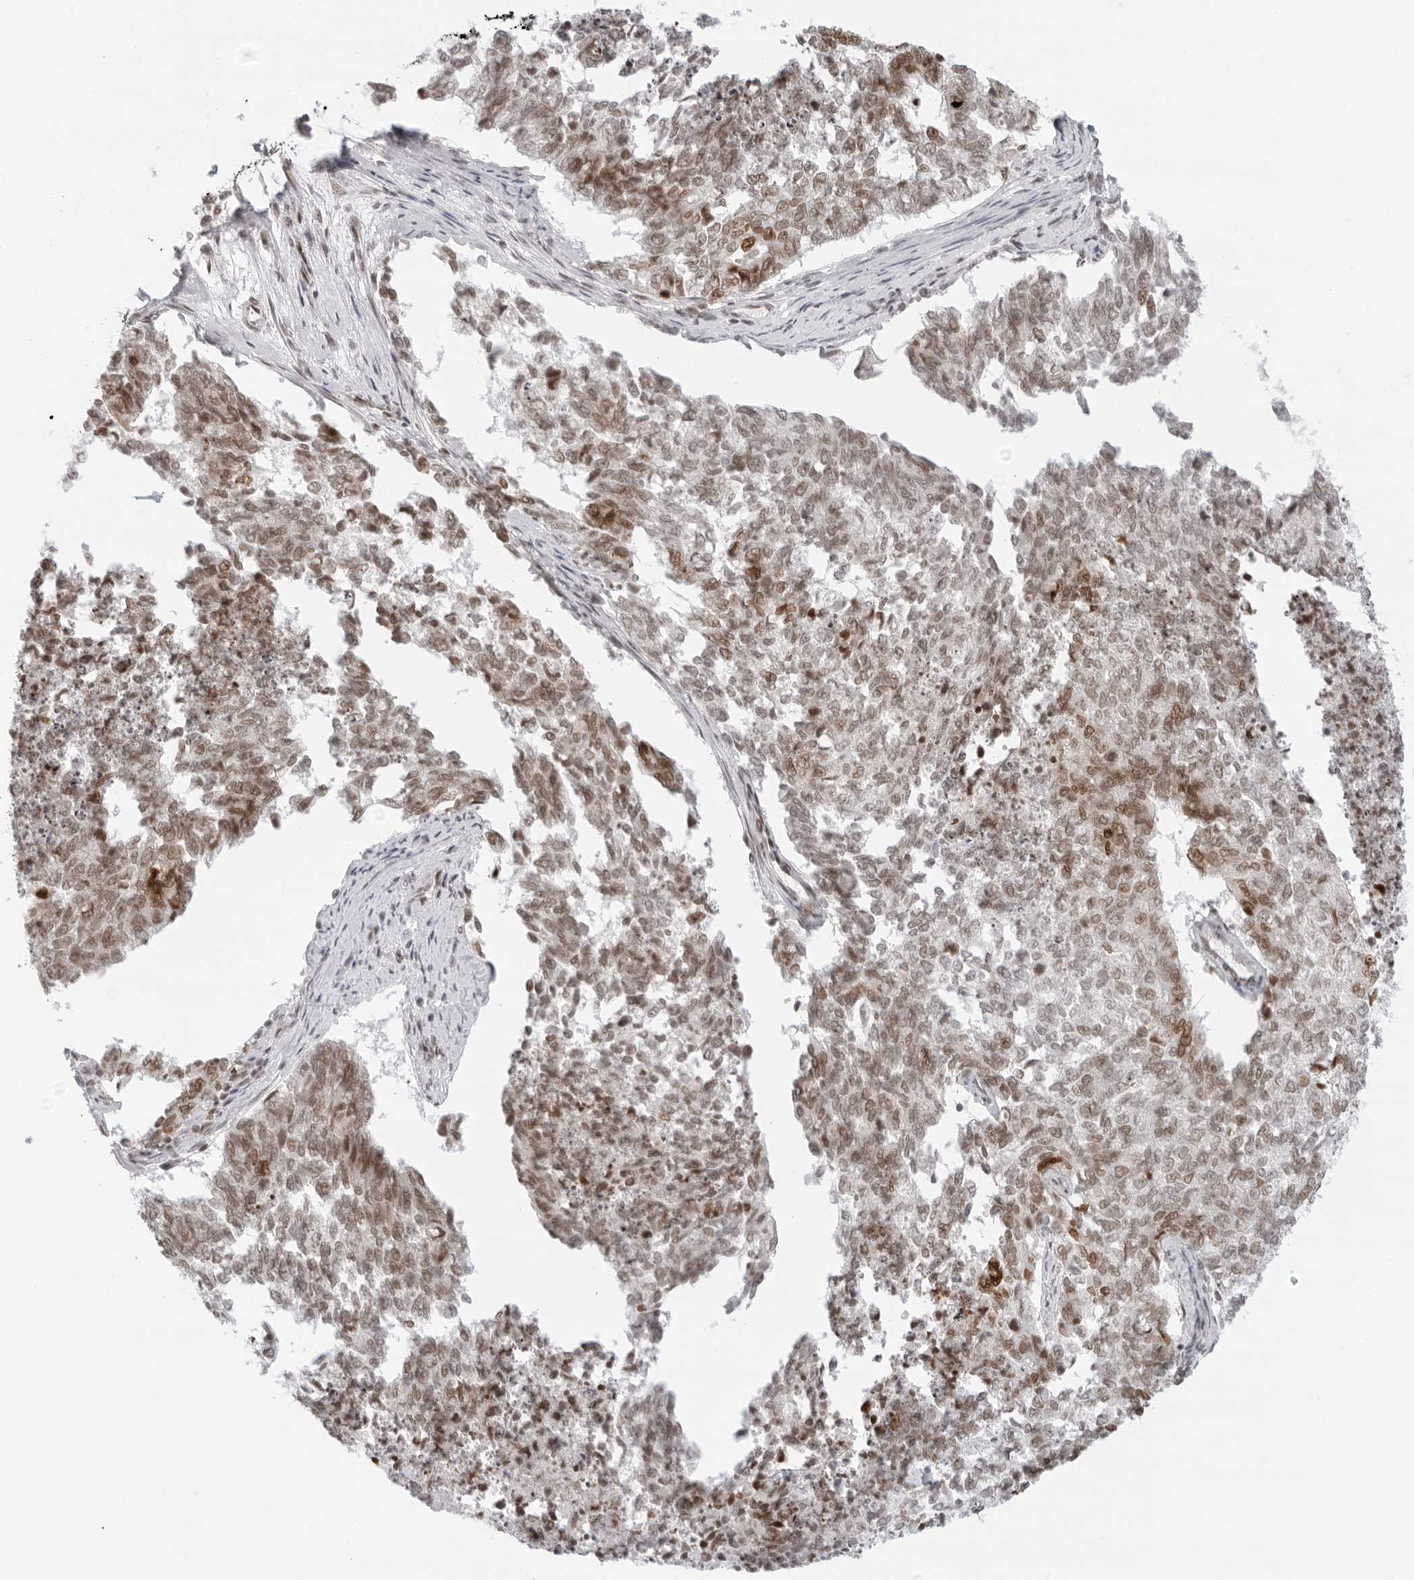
{"staining": {"intensity": "moderate", "quantity": "25%-75%", "location": "nuclear"}, "tissue": "cervical cancer", "cell_type": "Tumor cells", "image_type": "cancer", "snomed": [{"axis": "morphology", "description": "Squamous cell carcinoma, NOS"}, {"axis": "topography", "description": "Cervix"}], "caption": "About 25%-75% of tumor cells in cervical squamous cell carcinoma demonstrate moderate nuclear protein expression as visualized by brown immunohistochemical staining.", "gene": "RCC1", "patient": {"sex": "female", "age": 63}}